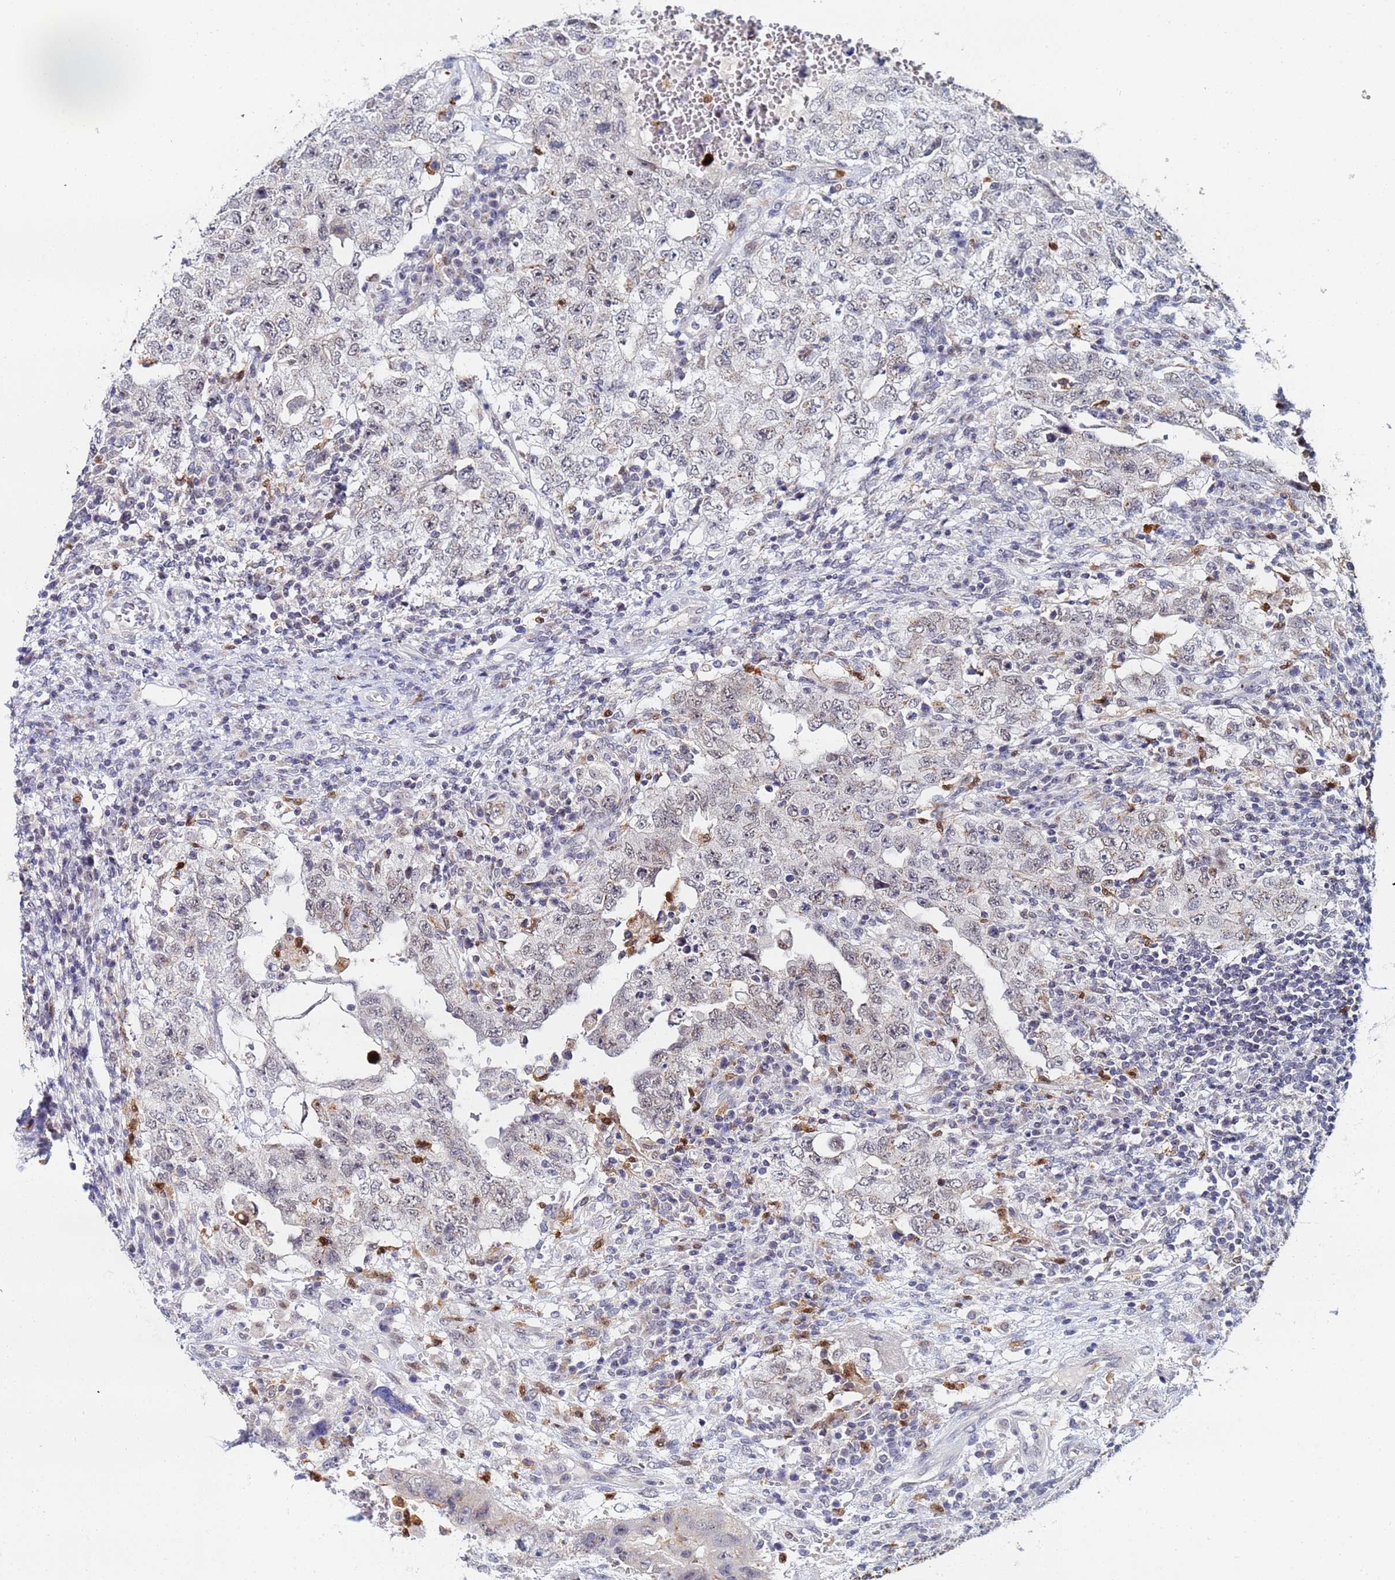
{"staining": {"intensity": "weak", "quantity": "<25%", "location": "nuclear"}, "tissue": "testis cancer", "cell_type": "Tumor cells", "image_type": "cancer", "snomed": [{"axis": "morphology", "description": "Carcinoma, Embryonal, NOS"}, {"axis": "topography", "description": "Testis"}], "caption": "High magnification brightfield microscopy of testis embryonal carcinoma stained with DAB (brown) and counterstained with hematoxylin (blue): tumor cells show no significant positivity.", "gene": "MTCL1", "patient": {"sex": "male", "age": 26}}